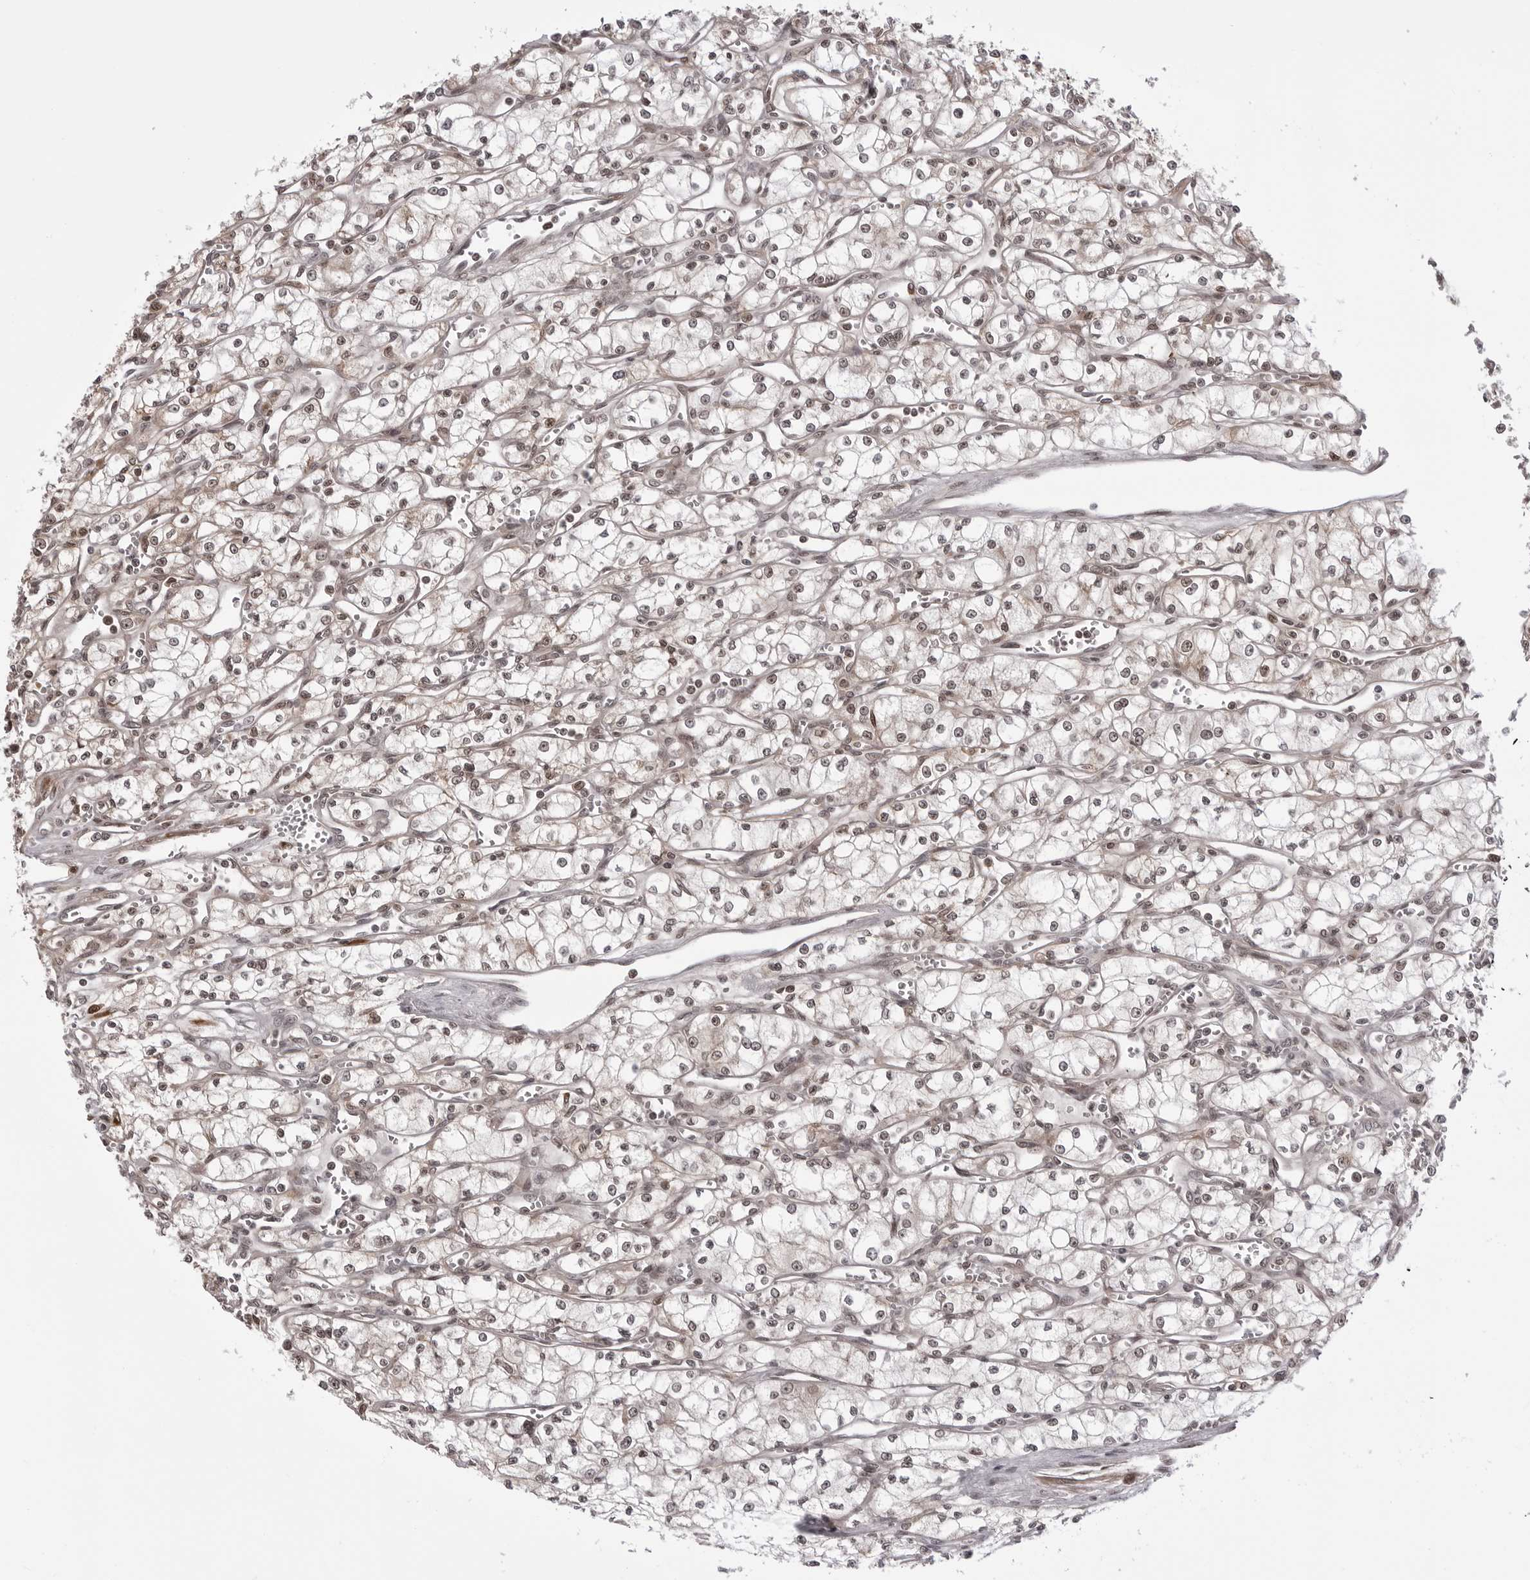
{"staining": {"intensity": "moderate", "quantity": ">75%", "location": "nuclear"}, "tissue": "renal cancer", "cell_type": "Tumor cells", "image_type": "cancer", "snomed": [{"axis": "morphology", "description": "Adenocarcinoma, NOS"}, {"axis": "topography", "description": "Kidney"}], "caption": "About >75% of tumor cells in adenocarcinoma (renal) reveal moderate nuclear protein staining as visualized by brown immunohistochemical staining.", "gene": "PHF3", "patient": {"sex": "male", "age": 59}}